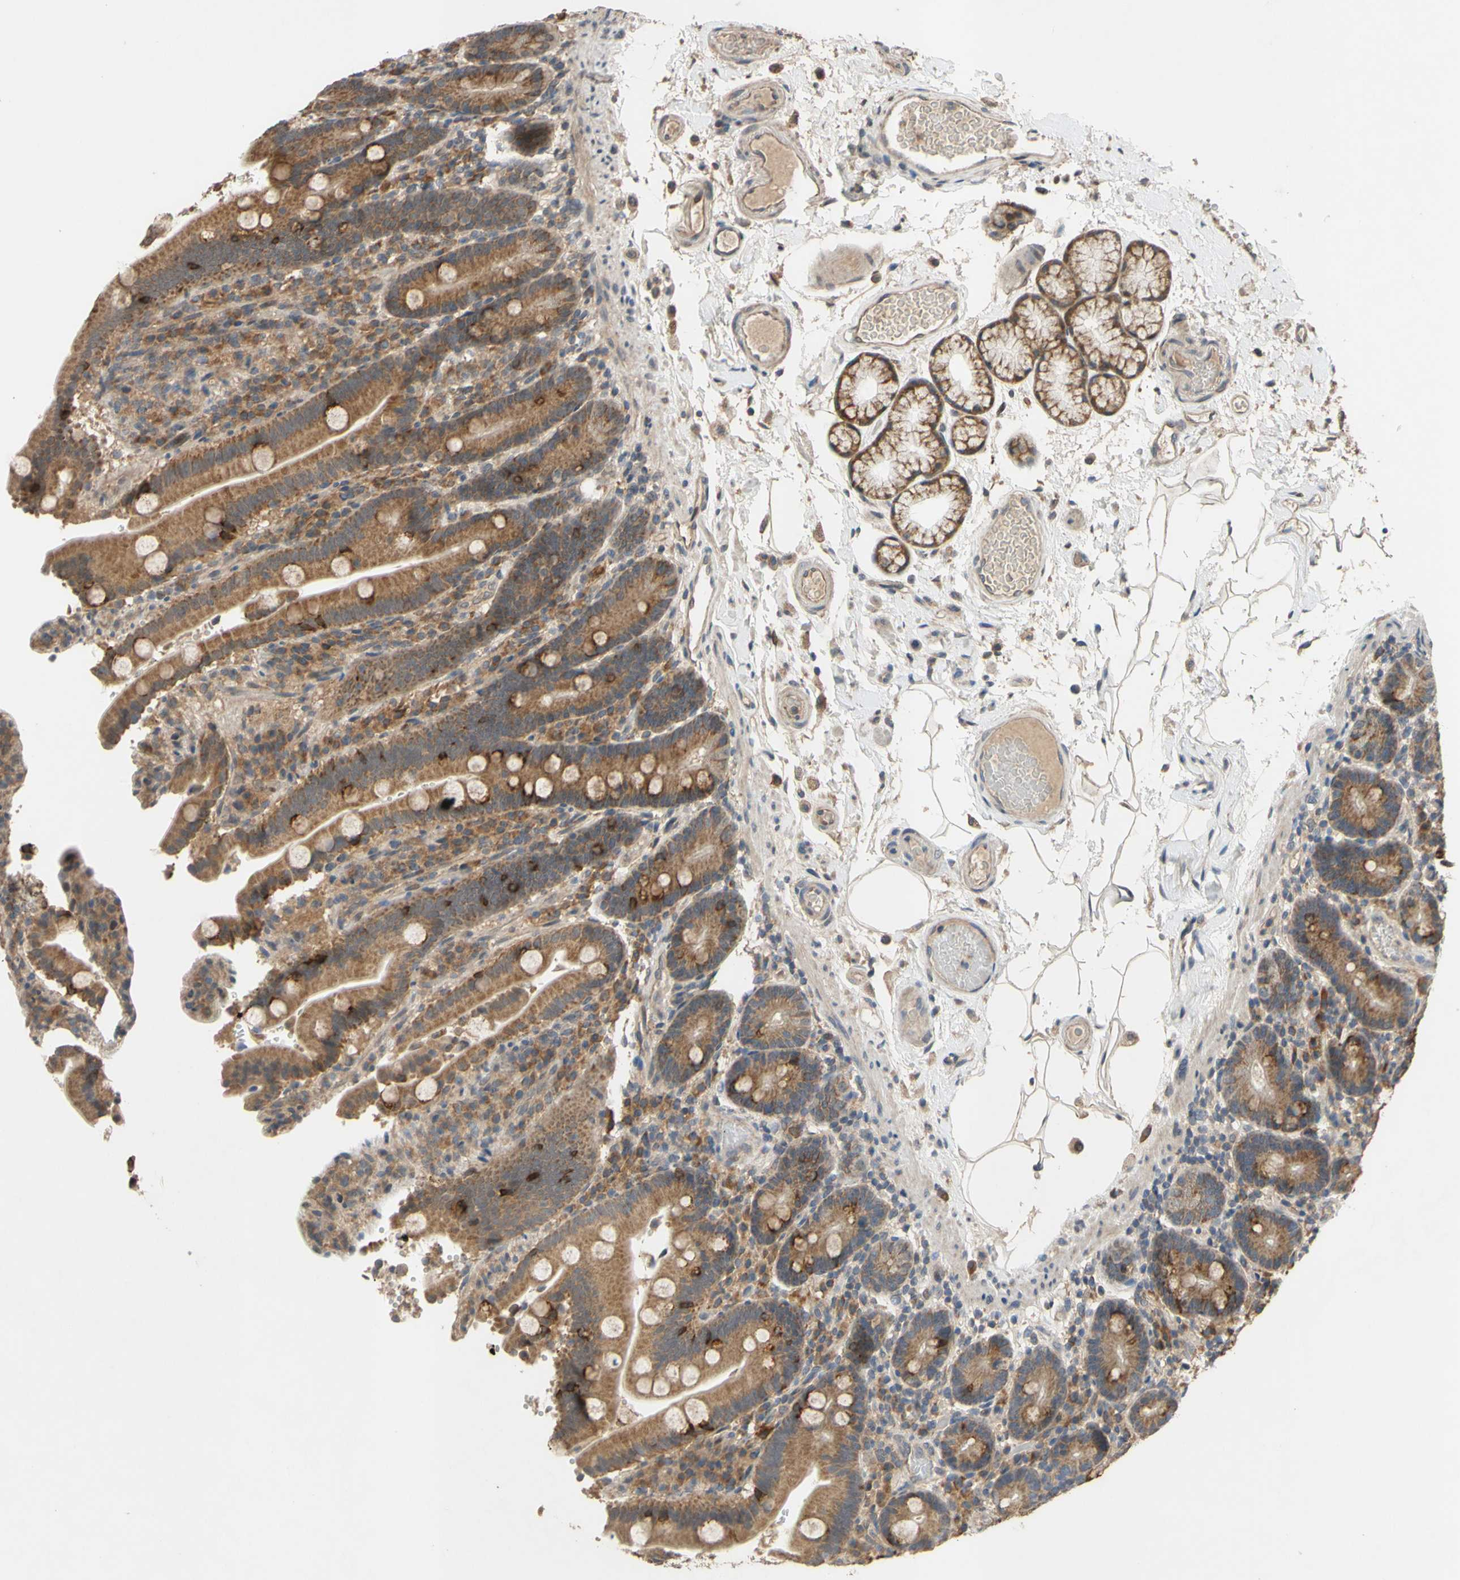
{"staining": {"intensity": "moderate", "quantity": ">75%", "location": "cytoplasmic/membranous"}, "tissue": "duodenum", "cell_type": "Glandular cells", "image_type": "normal", "snomed": [{"axis": "morphology", "description": "Normal tissue, NOS"}, {"axis": "topography", "description": "Small intestine, NOS"}], "caption": "A high-resolution histopathology image shows immunohistochemistry (IHC) staining of unremarkable duodenum, which reveals moderate cytoplasmic/membranous expression in about >75% of glandular cells. Using DAB (brown) and hematoxylin (blue) stains, captured at high magnification using brightfield microscopy.", "gene": "CD164", "patient": {"sex": "female", "age": 71}}